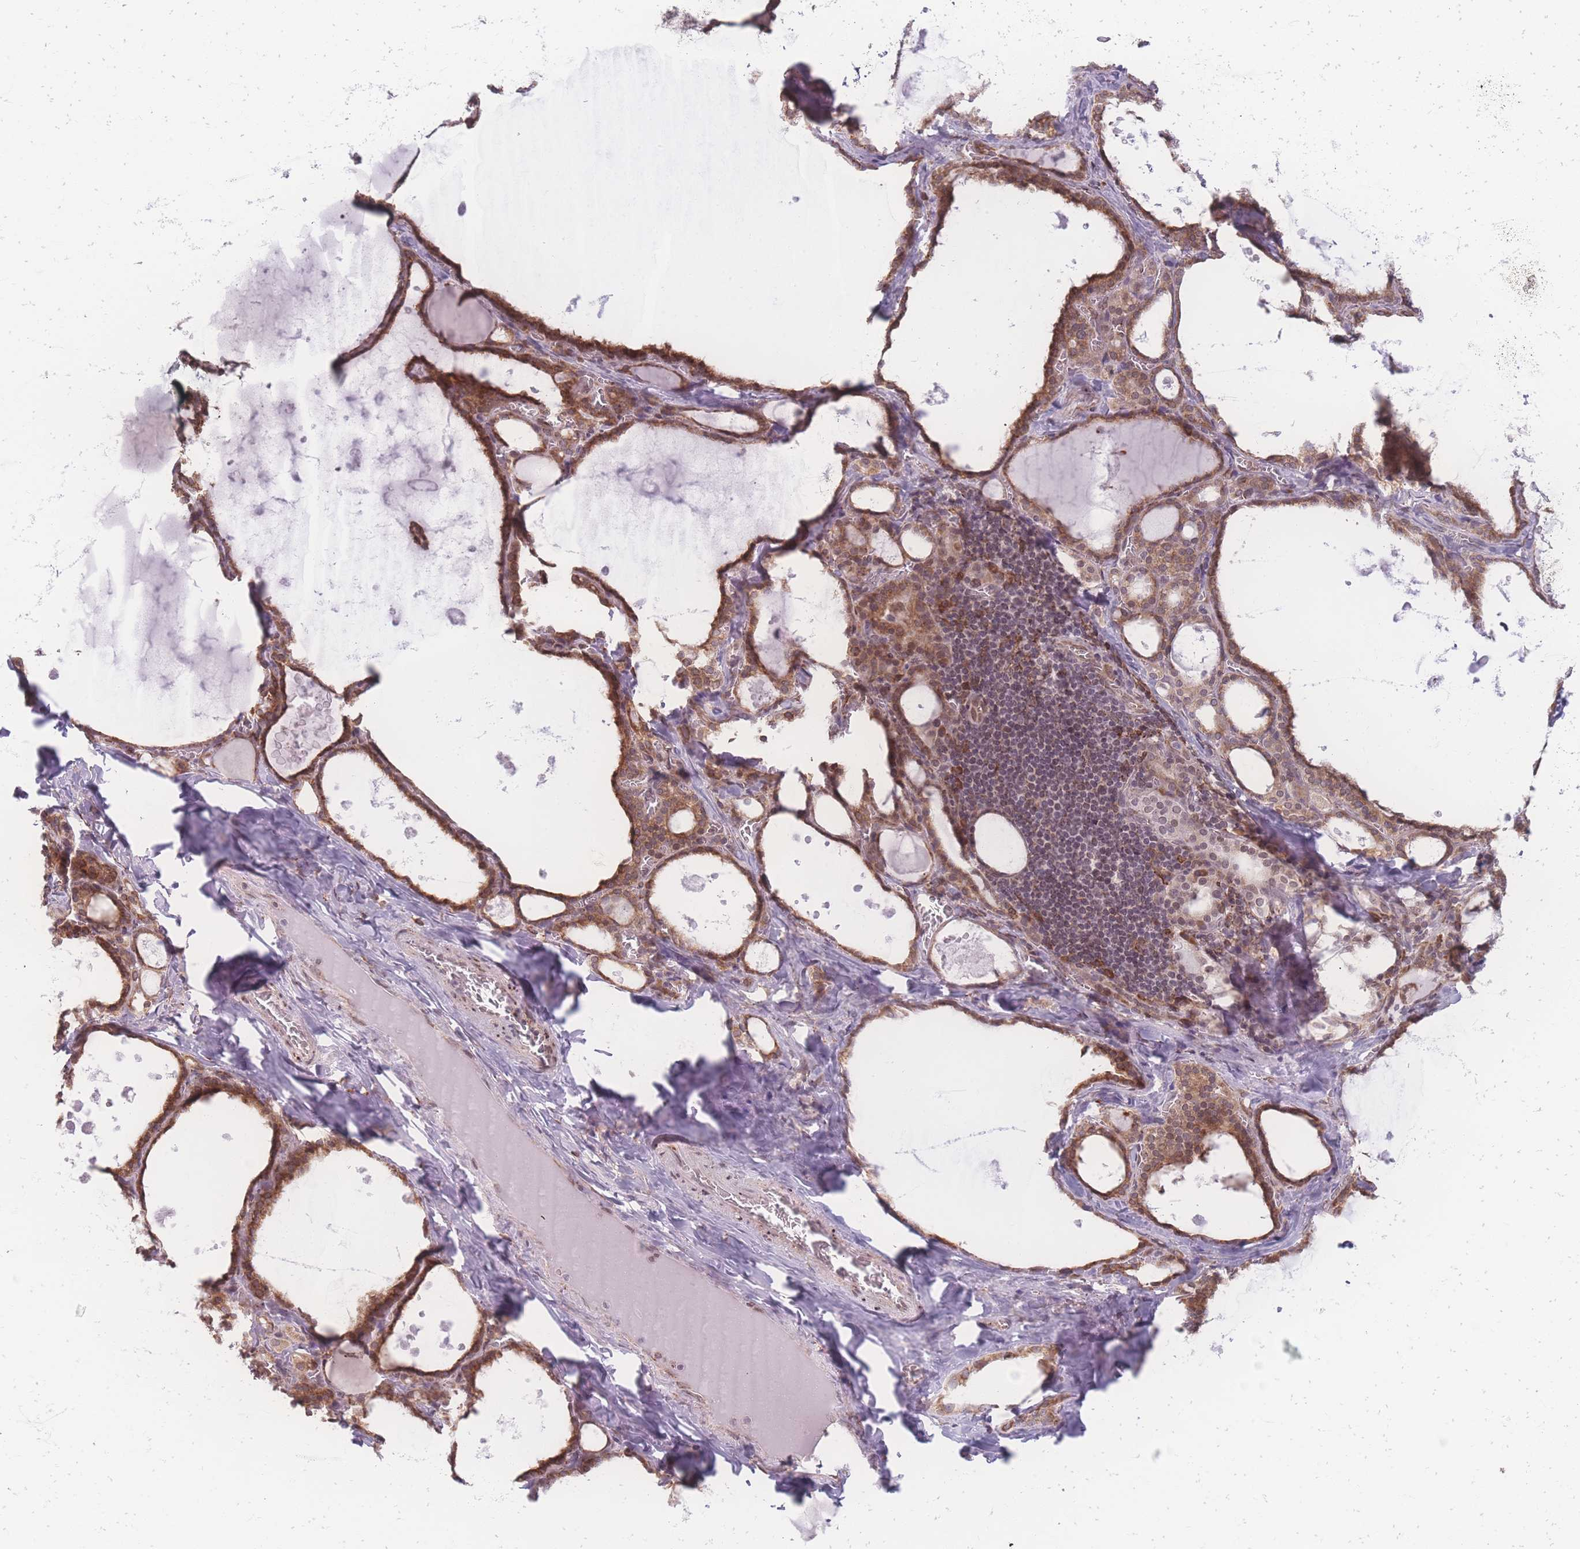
{"staining": {"intensity": "moderate", "quantity": ">75%", "location": "cytoplasmic/membranous,nuclear"}, "tissue": "thyroid gland", "cell_type": "Glandular cells", "image_type": "normal", "snomed": [{"axis": "morphology", "description": "Normal tissue, NOS"}, {"axis": "topography", "description": "Thyroid gland"}], "caption": "Protein staining of benign thyroid gland exhibits moderate cytoplasmic/membranous,nuclear positivity in approximately >75% of glandular cells.", "gene": "ZC3H13", "patient": {"sex": "male", "age": 56}}